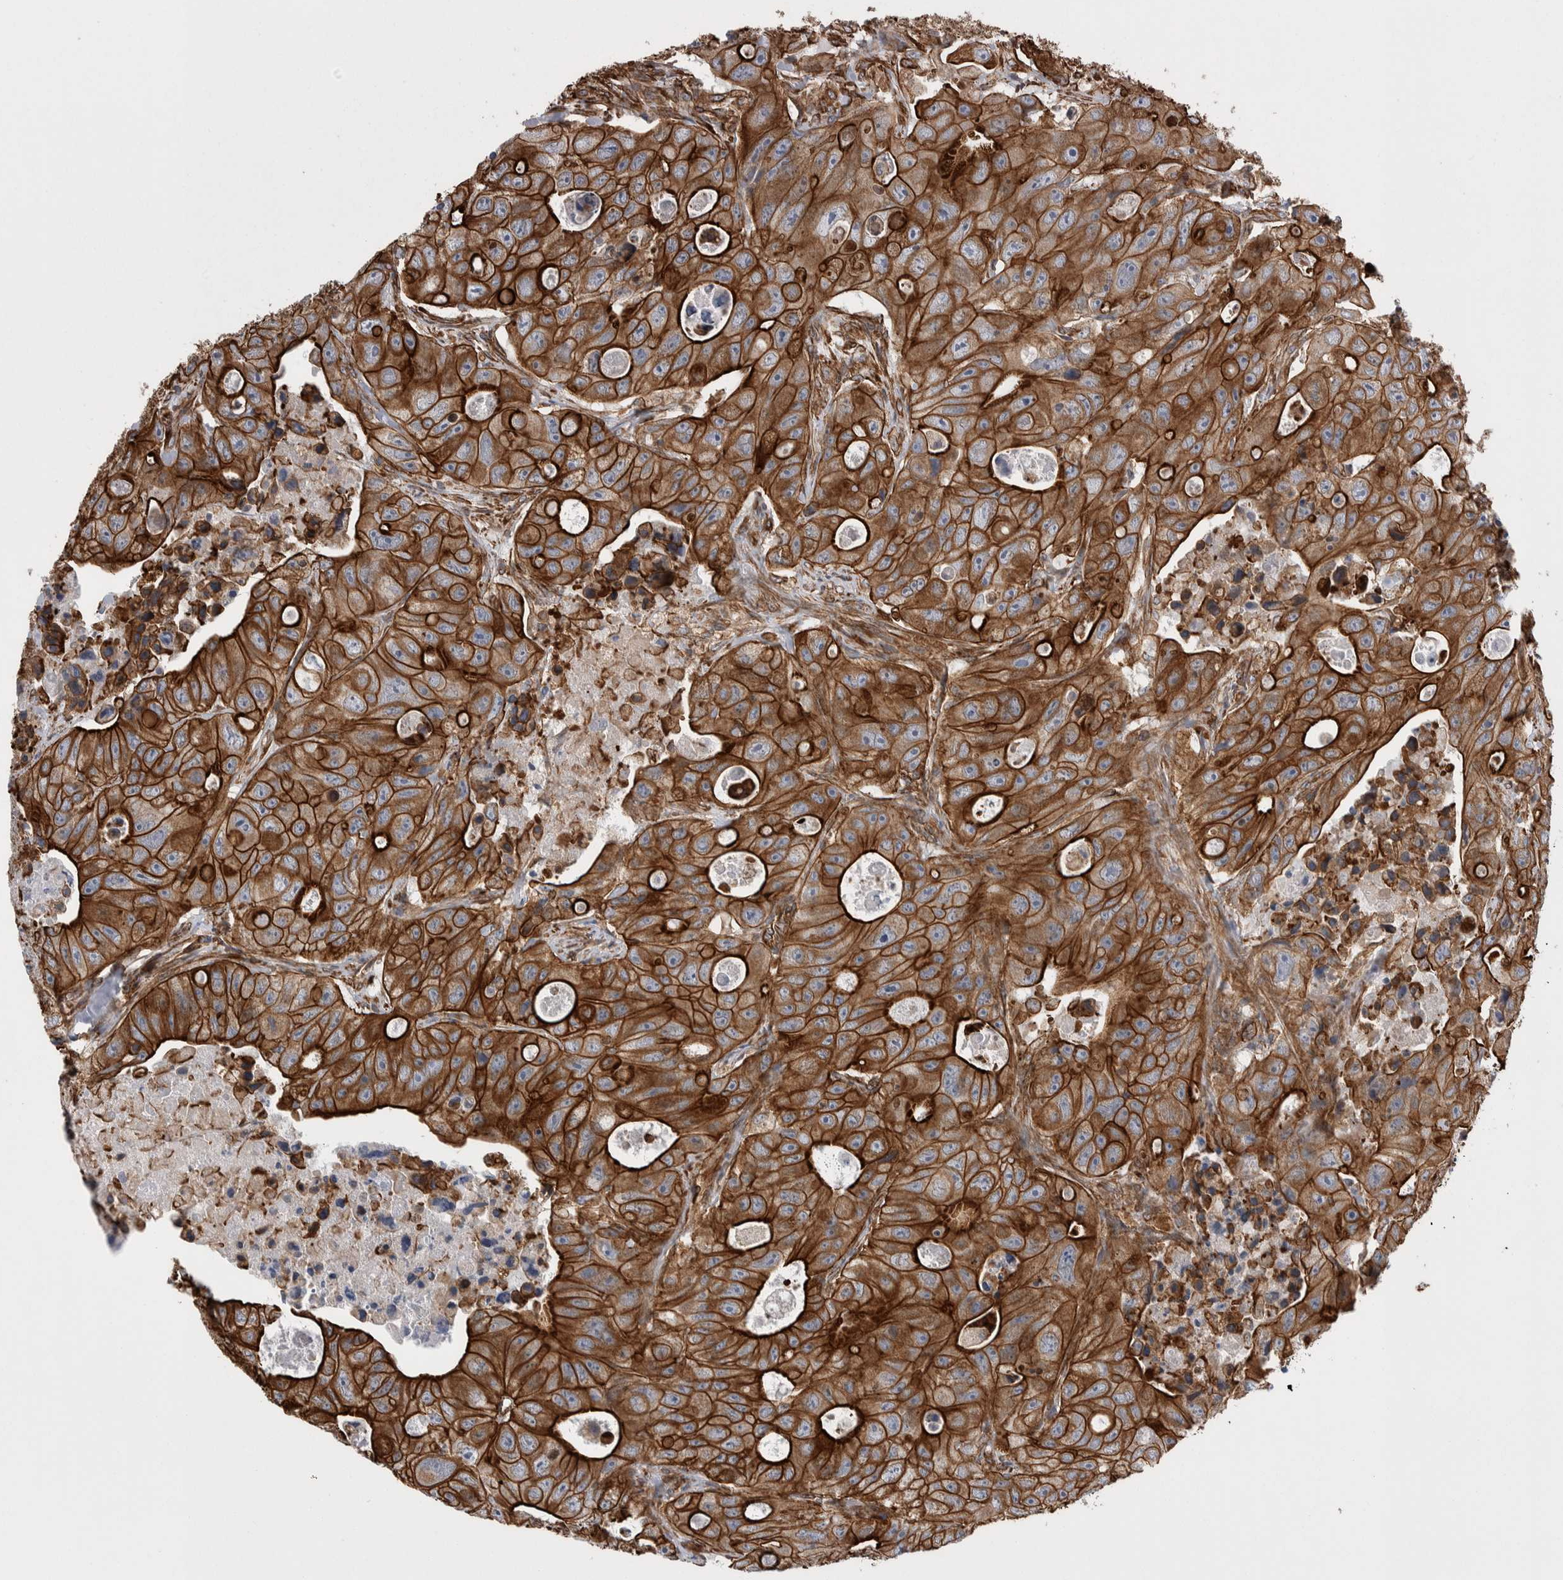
{"staining": {"intensity": "strong", "quantity": ">75%", "location": "cytoplasmic/membranous"}, "tissue": "colorectal cancer", "cell_type": "Tumor cells", "image_type": "cancer", "snomed": [{"axis": "morphology", "description": "Adenocarcinoma, NOS"}, {"axis": "topography", "description": "Colon"}], "caption": "Tumor cells display high levels of strong cytoplasmic/membranous positivity in about >75% of cells in adenocarcinoma (colorectal). (brown staining indicates protein expression, while blue staining denotes nuclei).", "gene": "KIF12", "patient": {"sex": "female", "age": 46}}